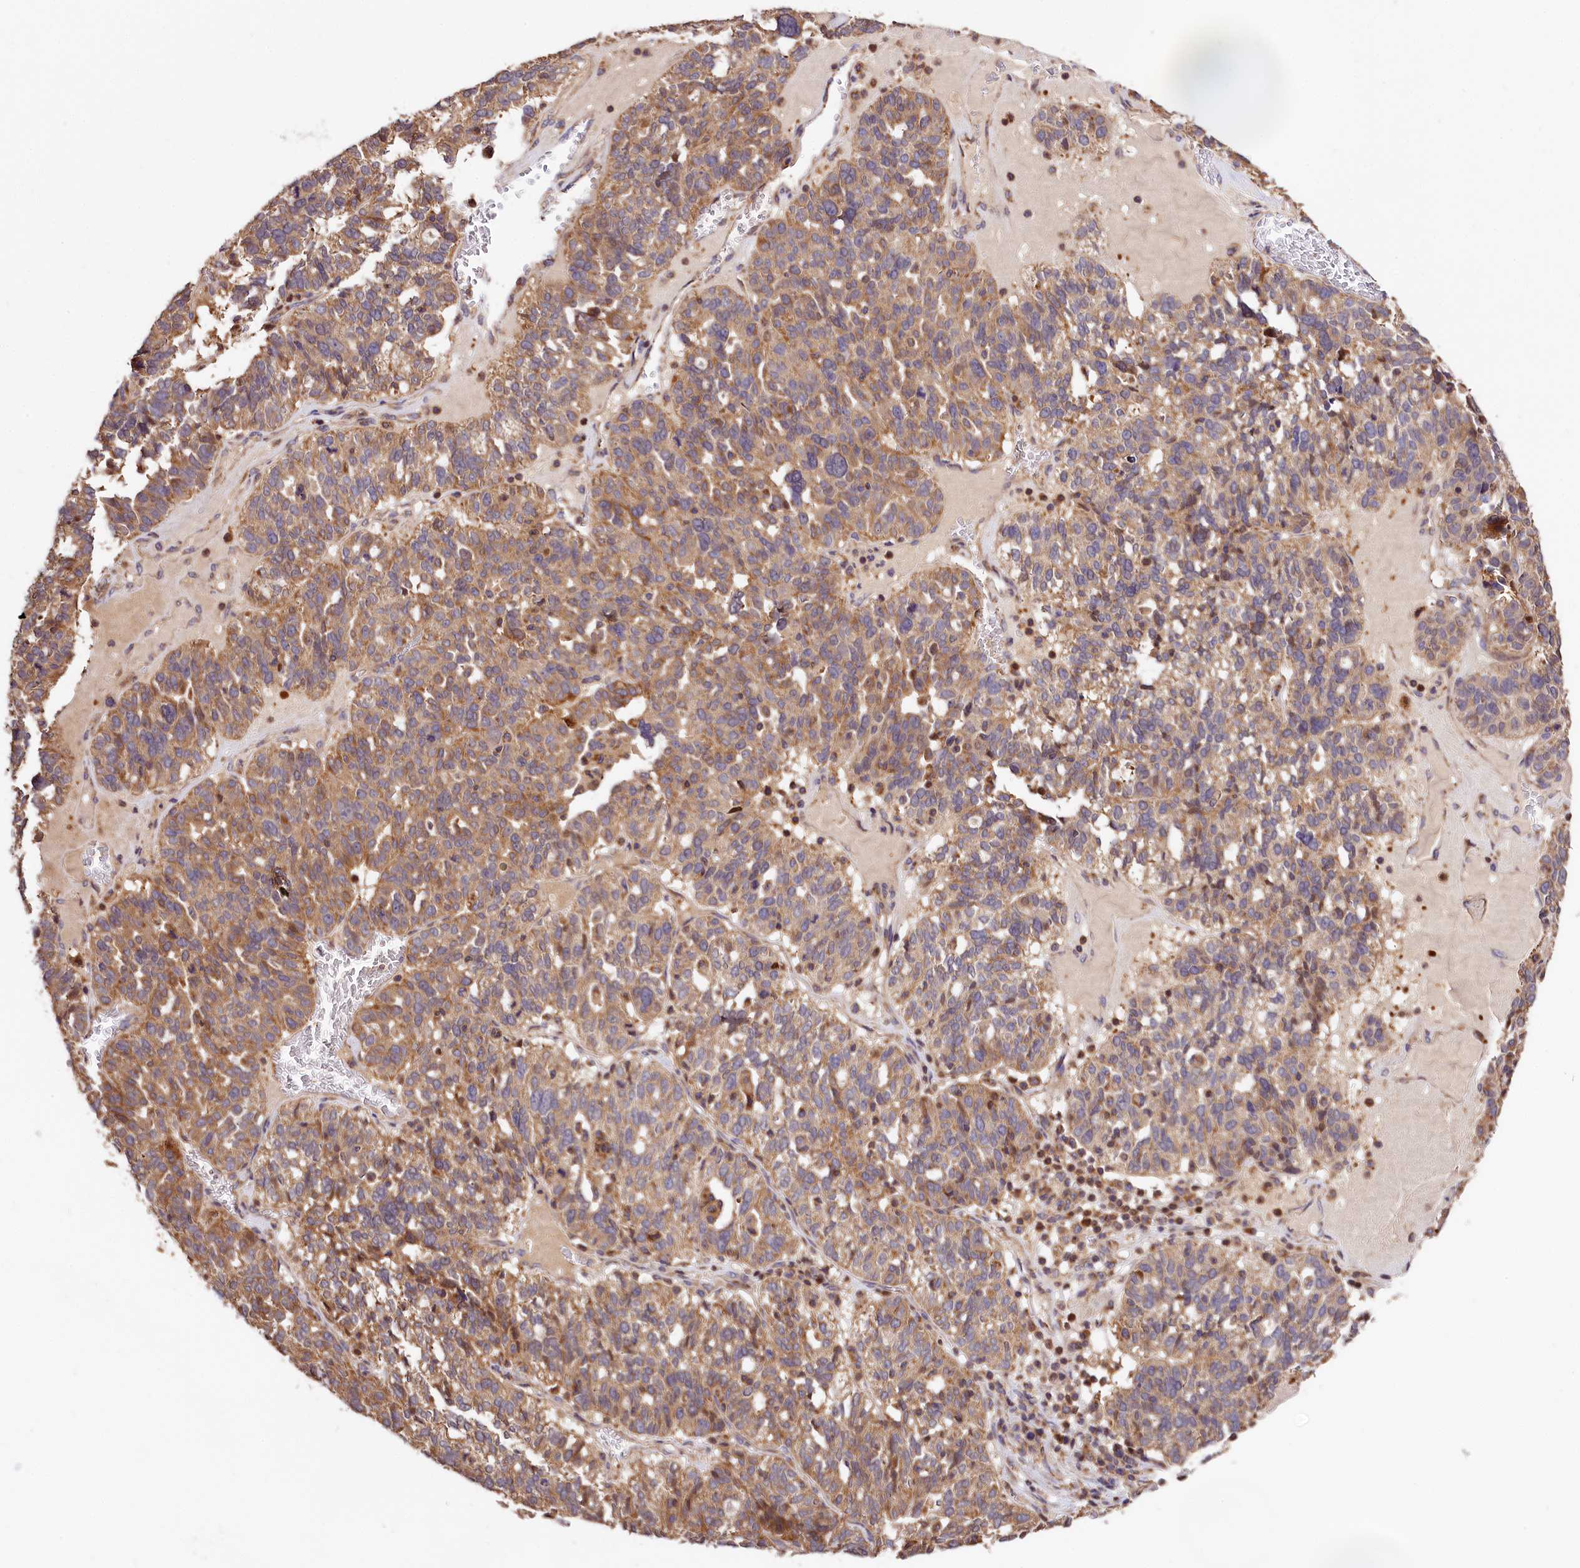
{"staining": {"intensity": "moderate", "quantity": ">75%", "location": "cytoplasmic/membranous"}, "tissue": "ovarian cancer", "cell_type": "Tumor cells", "image_type": "cancer", "snomed": [{"axis": "morphology", "description": "Cystadenocarcinoma, serous, NOS"}, {"axis": "topography", "description": "Ovary"}], "caption": "DAB (3,3'-diaminobenzidine) immunohistochemical staining of ovarian cancer (serous cystadenocarcinoma) shows moderate cytoplasmic/membranous protein expression in approximately >75% of tumor cells.", "gene": "KPTN", "patient": {"sex": "female", "age": 59}}